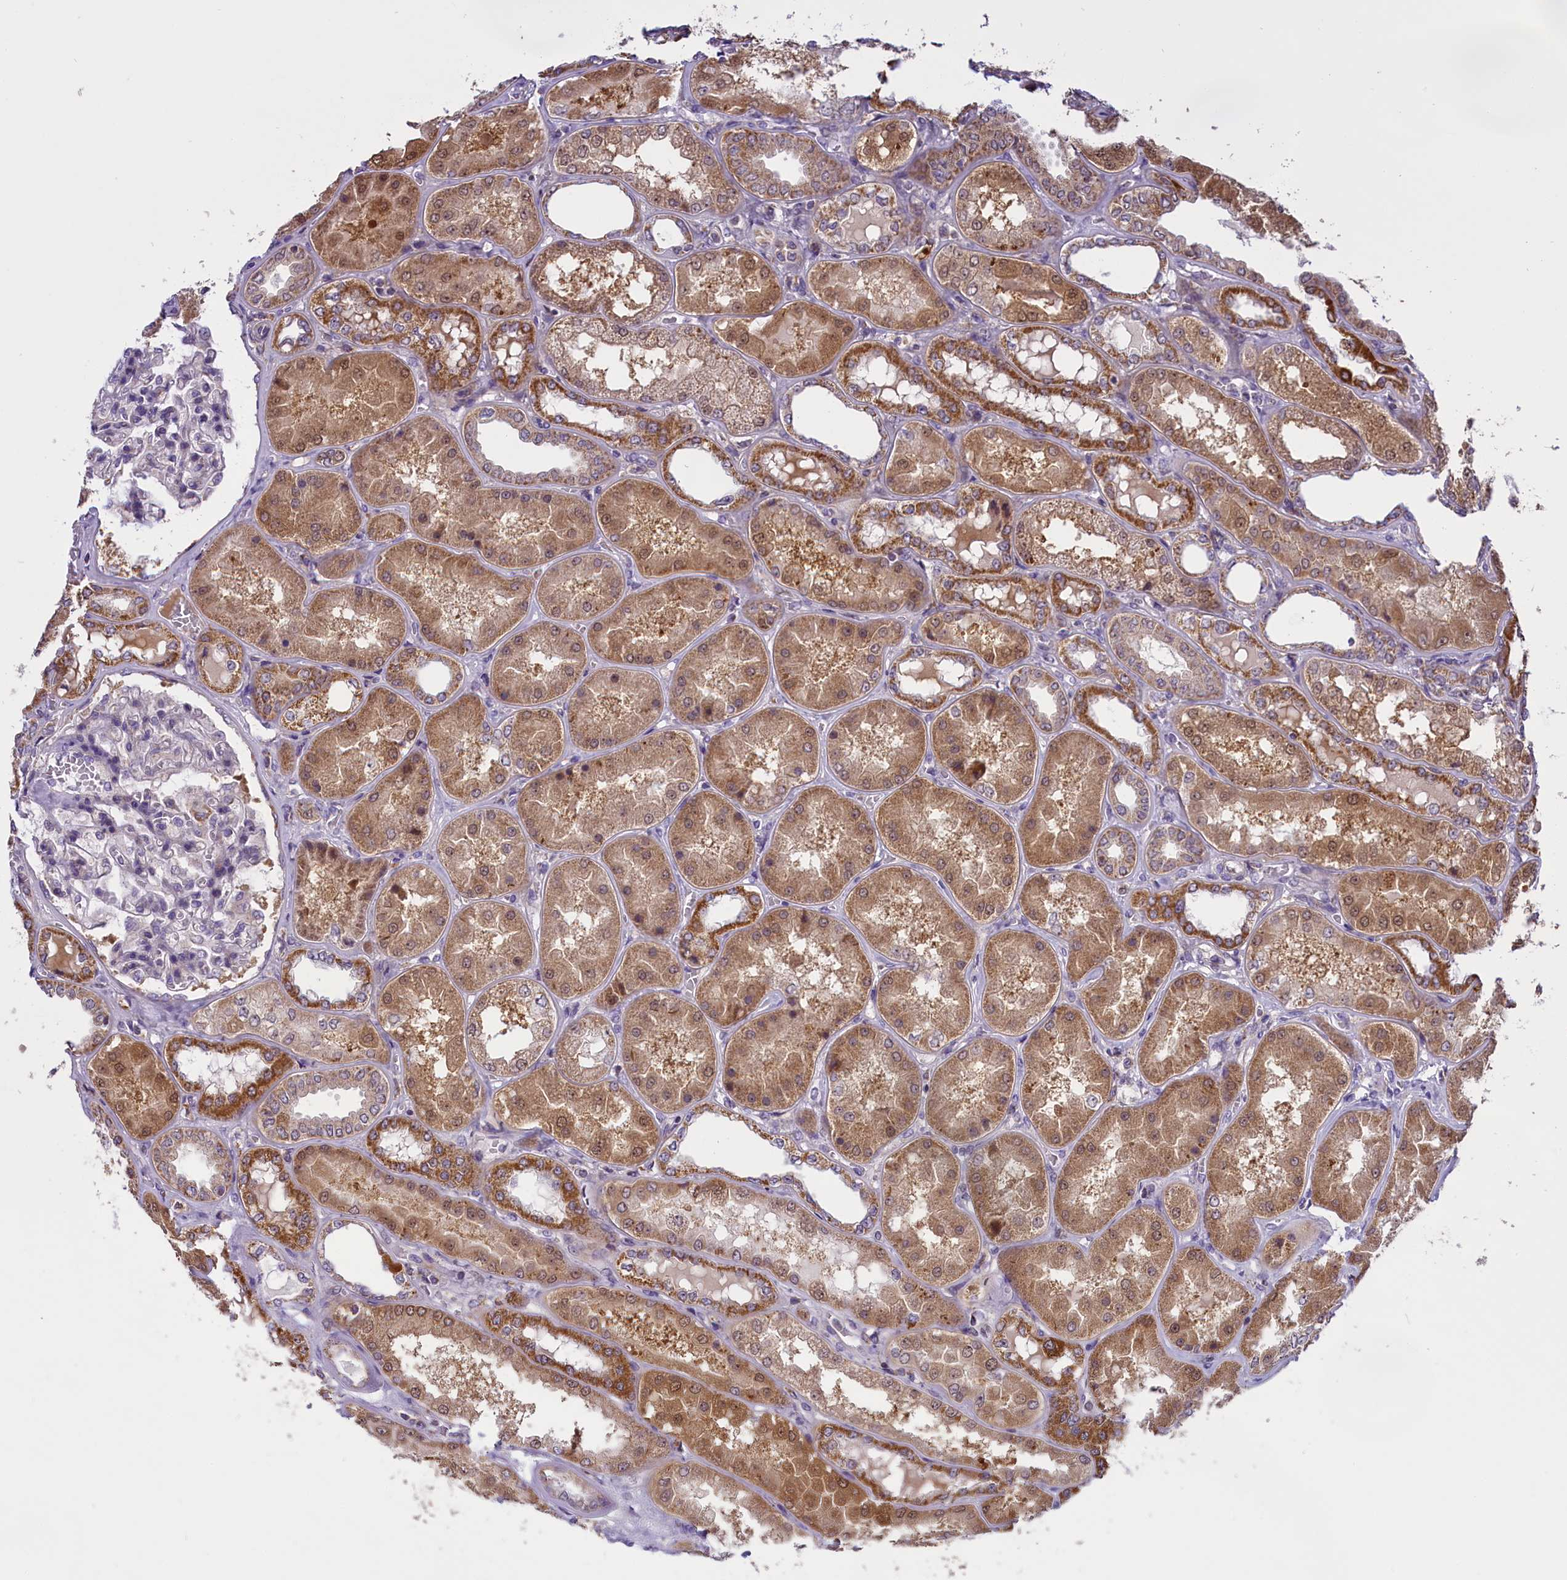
{"staining": {"intensity": "negative", "quantity": "none", "location": "none"}, "tissue": "kidney", "cell_type": "Cells in glomeruli", "image_type": "normal", "snomed": [{"axis": "morphology", "description": "Normal tissue, NOS"}, {"axis": "topography", "description": "Kidney"}], "caption": "Human kidney stained for a protein using IHC exhibits no staining in cells in glomeruli.", "gene": "GLRX5", "patient": {"sex": "female", "age": 56}}